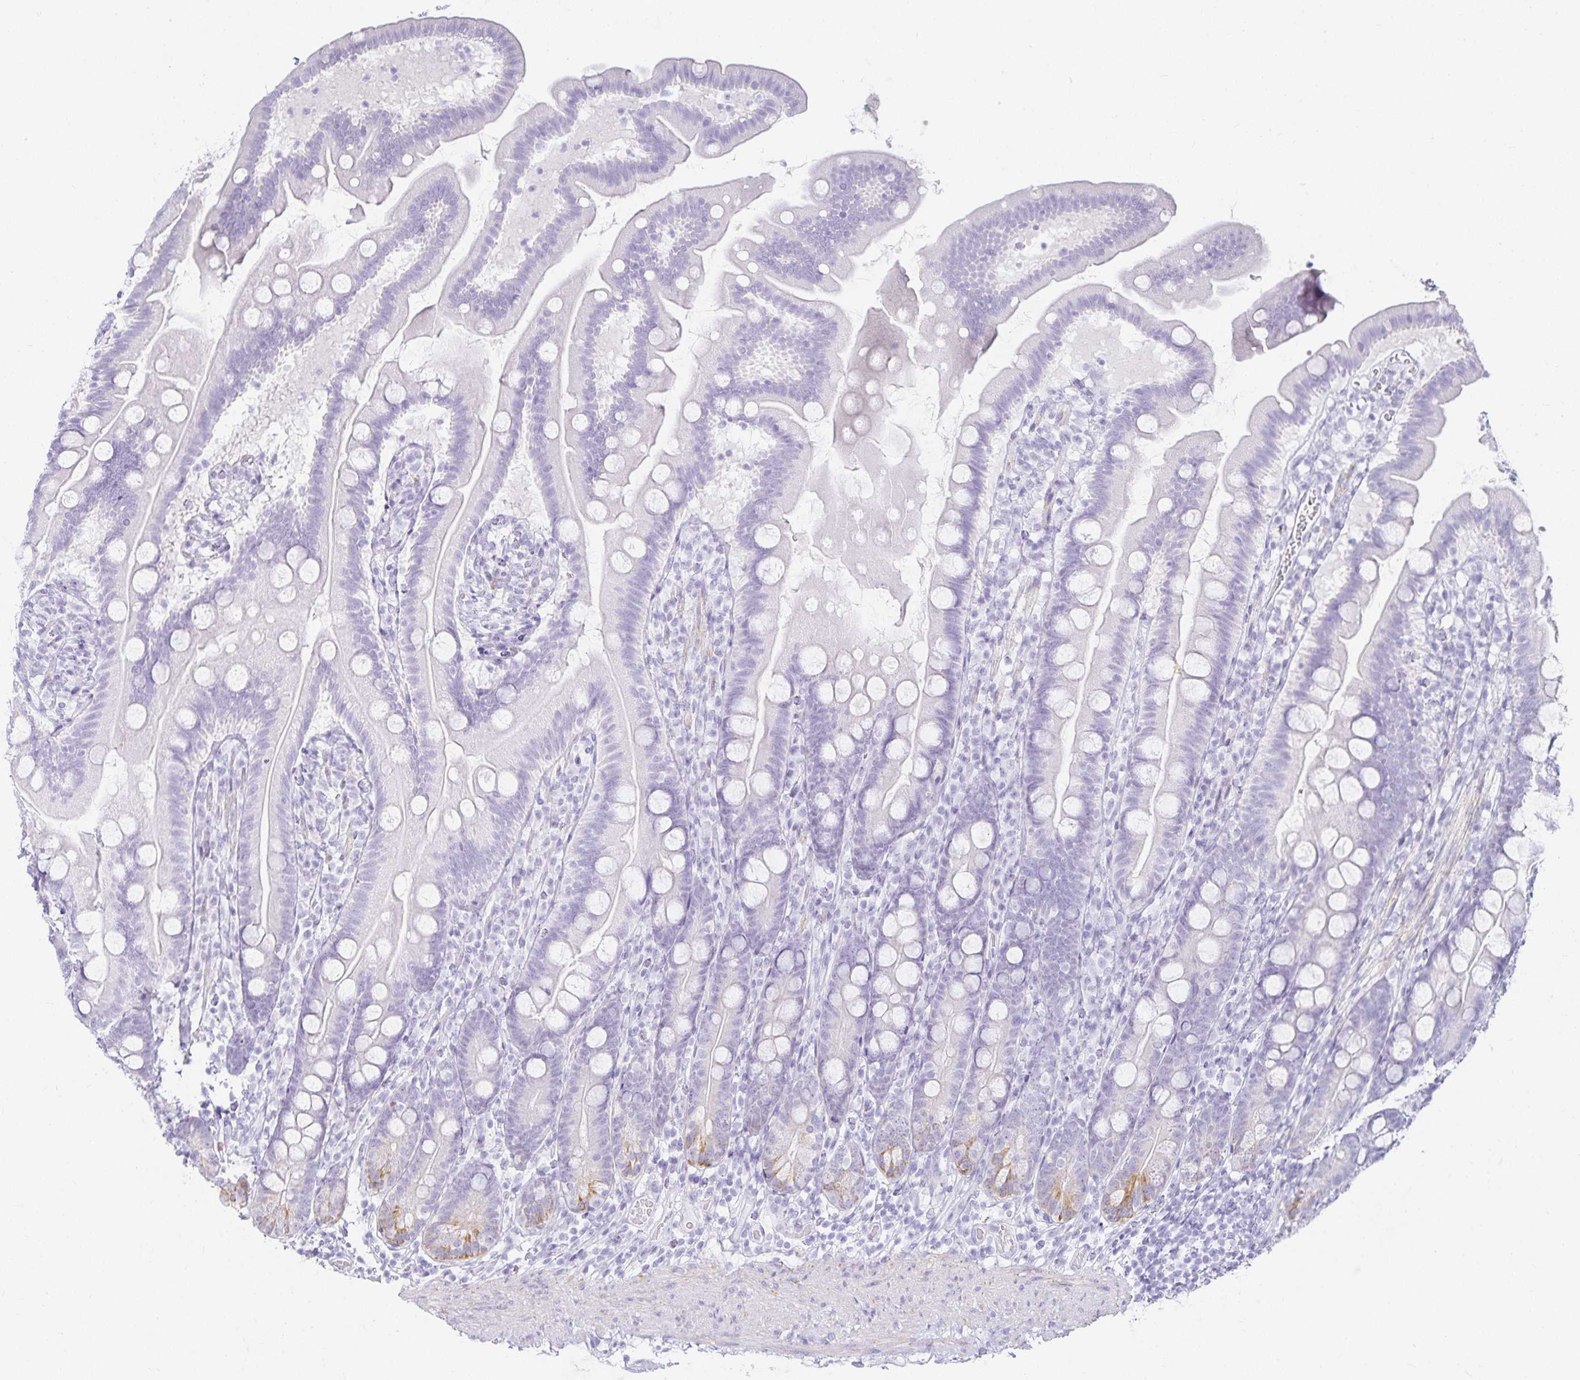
{"staining": {"intensity": "moderate", "quantity": "<25%", "location": "cytoplasmic/membranous"}, "tissue": "duodenum", "cell_type": "Glandular cells", "image_type": "normal", "snomed": [{"axis": "morphology", "description": "Normal tissue, NOS"}, {"axis": "topography", "description": "Duodenum"}], "caption": "Protein expression analysis of benign duodenum shows moderate cytoplasmic/membranous expression in approximately <25% of glandular cells.", "gene": "GP2", "patient": {"sex": "female", "age": 67}}